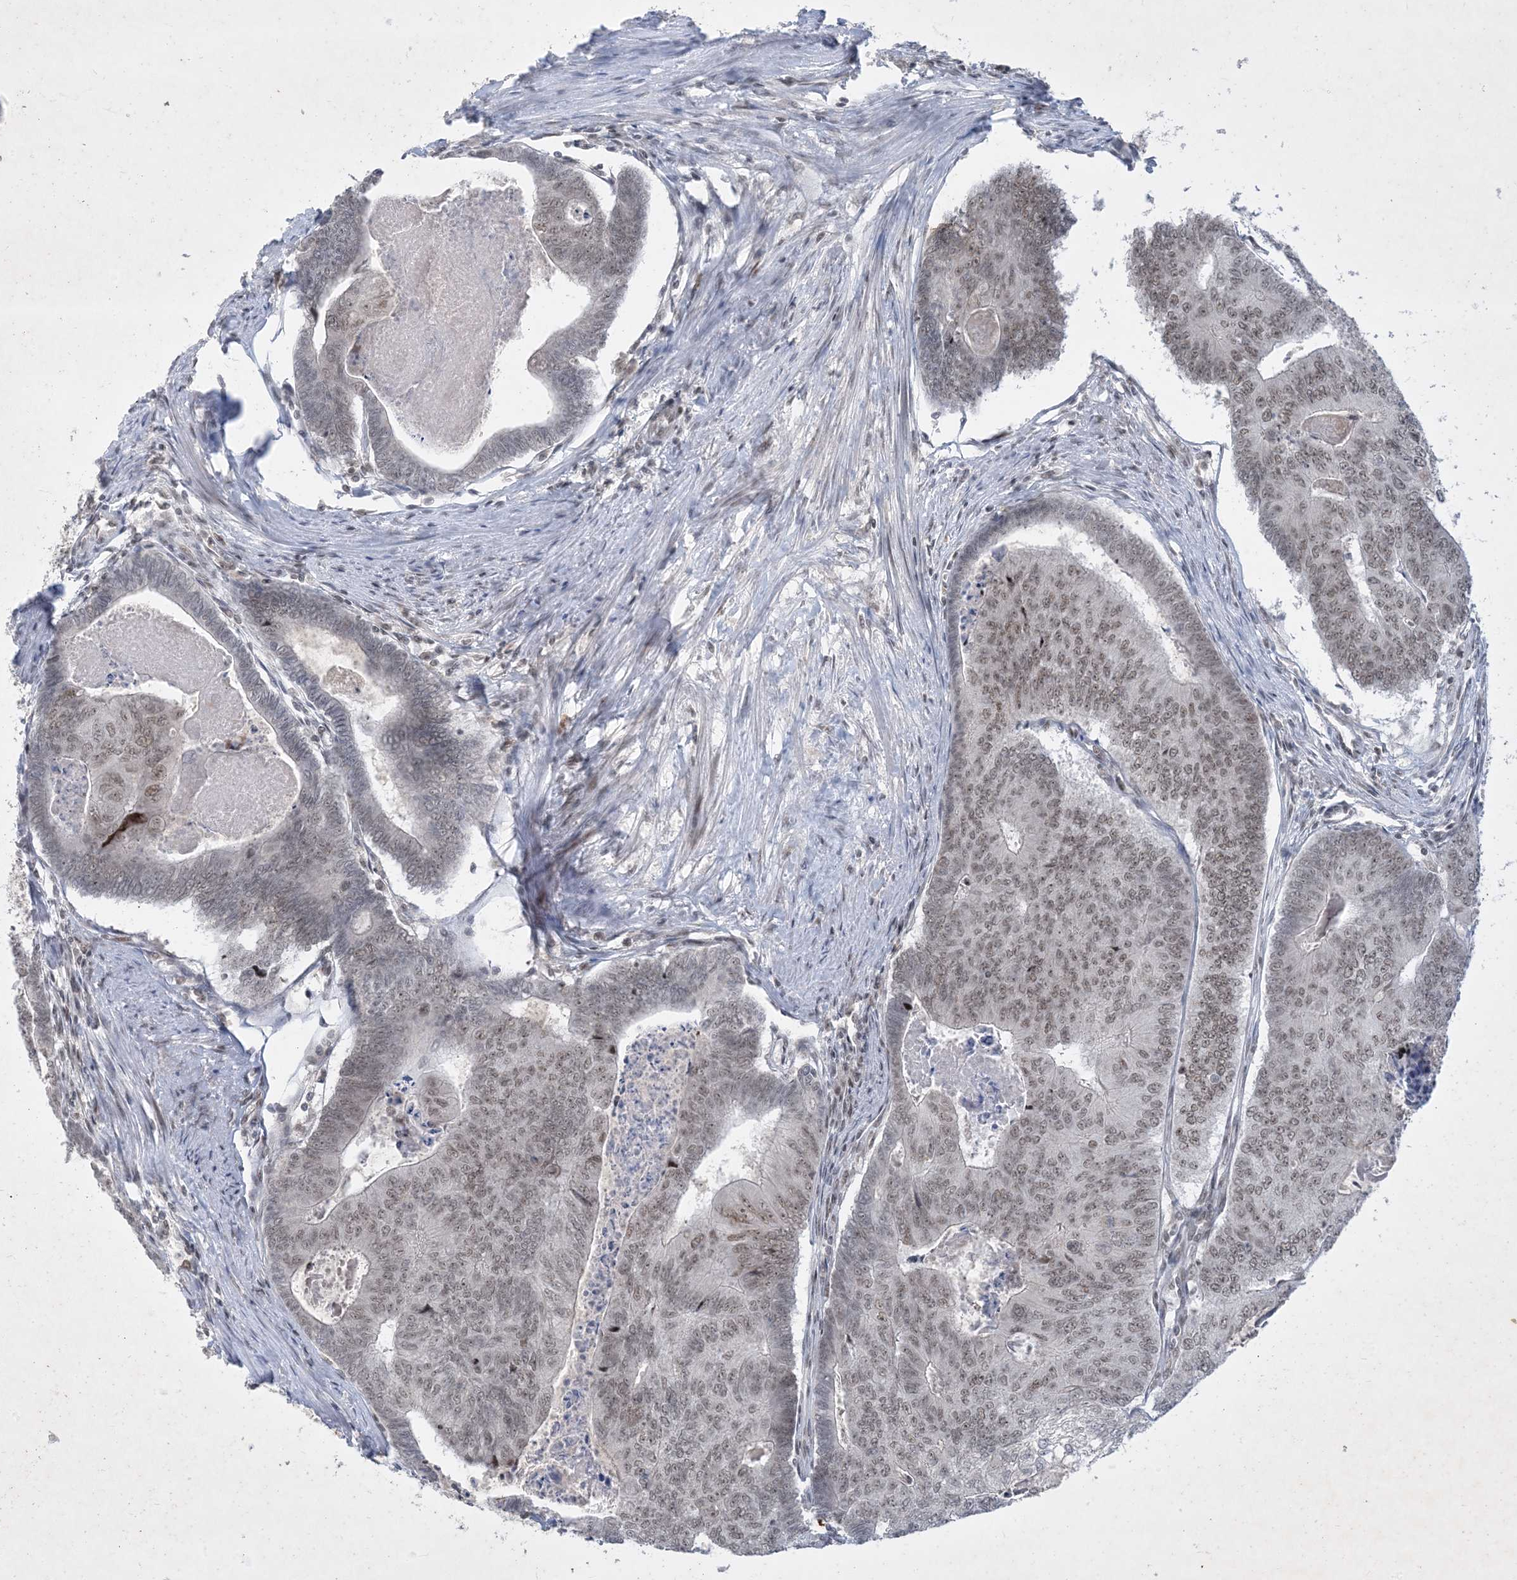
{"staining": {"intensity": "weak", "quantity": ">75%", "location": "nuclear"}, "tissue": "colorectal cancer", "cell_type": "Tumor cells", "image_type": "cancer", "snomed": [{"axis": "morphology", "description": "Adenocarcinoma, NOS"}, {"axis": "topography", "description": "Colon"}], "caption": "Tumor cells reveal low levels of weak nuclear expression in about >75% of cells in adenocarcinoma (colorectal).", "gene": "ZNF674", "patient": {"sex": "female", "age": 67}}